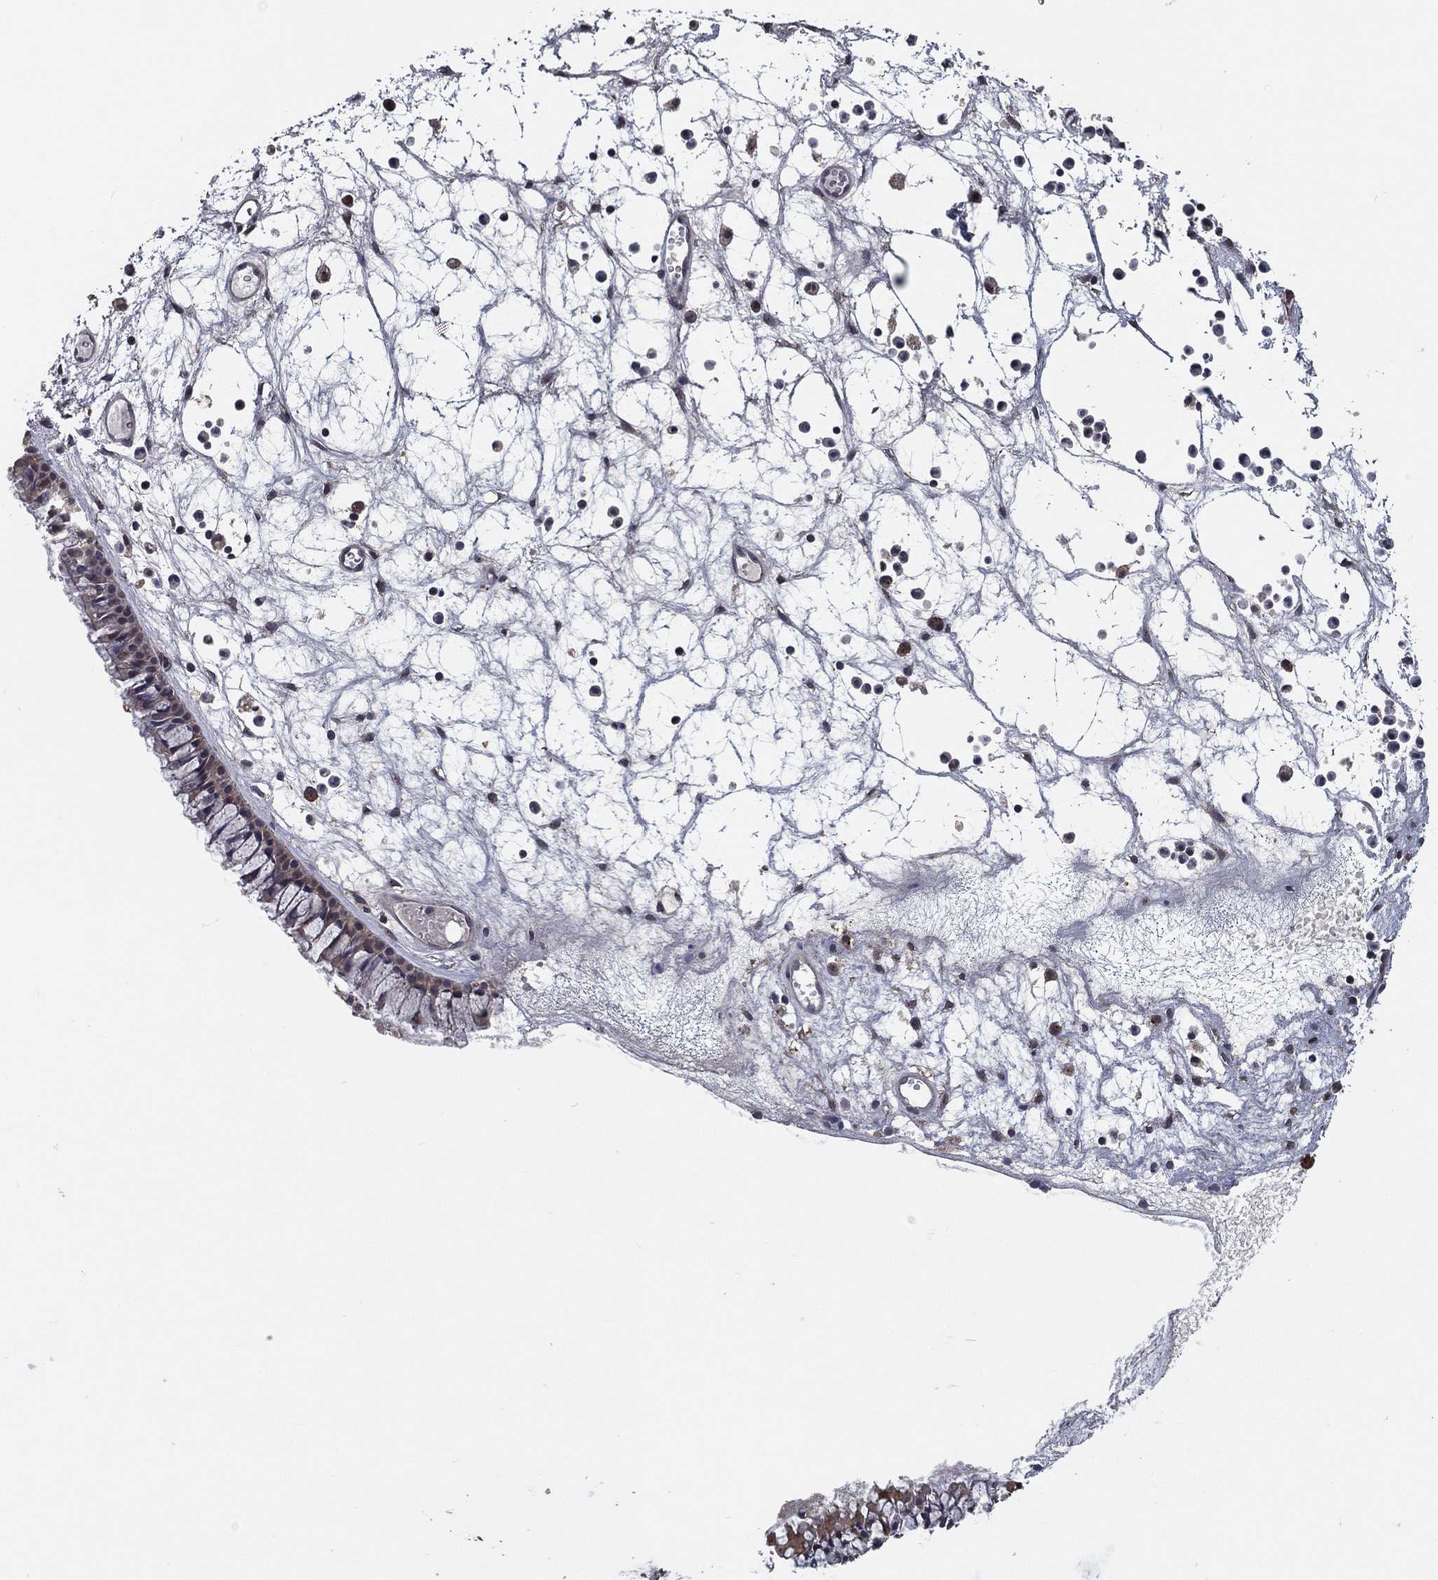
{"staining": {"intensity": "negative", "quantity": "none", "location": "none"}, "tissue": "nasopharynx", "cell_type": "Respiratory epithelial cells", "image_type": "normal", "snomed": [{"axis": "morphology", "description": "Normal tissue, NOS"}, {"axis": "topography", "description": "Nasopharynx"}], "caption": "The immunohistochemistry histopathology image has no significant expression in respiratory epithelial cells of nasopharynx. (DAB (3,3'-diaminobenzidine) IHC with hematoxylin counter stain).", "gene": "PCNT", "patient": {"sex": "female", "age": 47}}